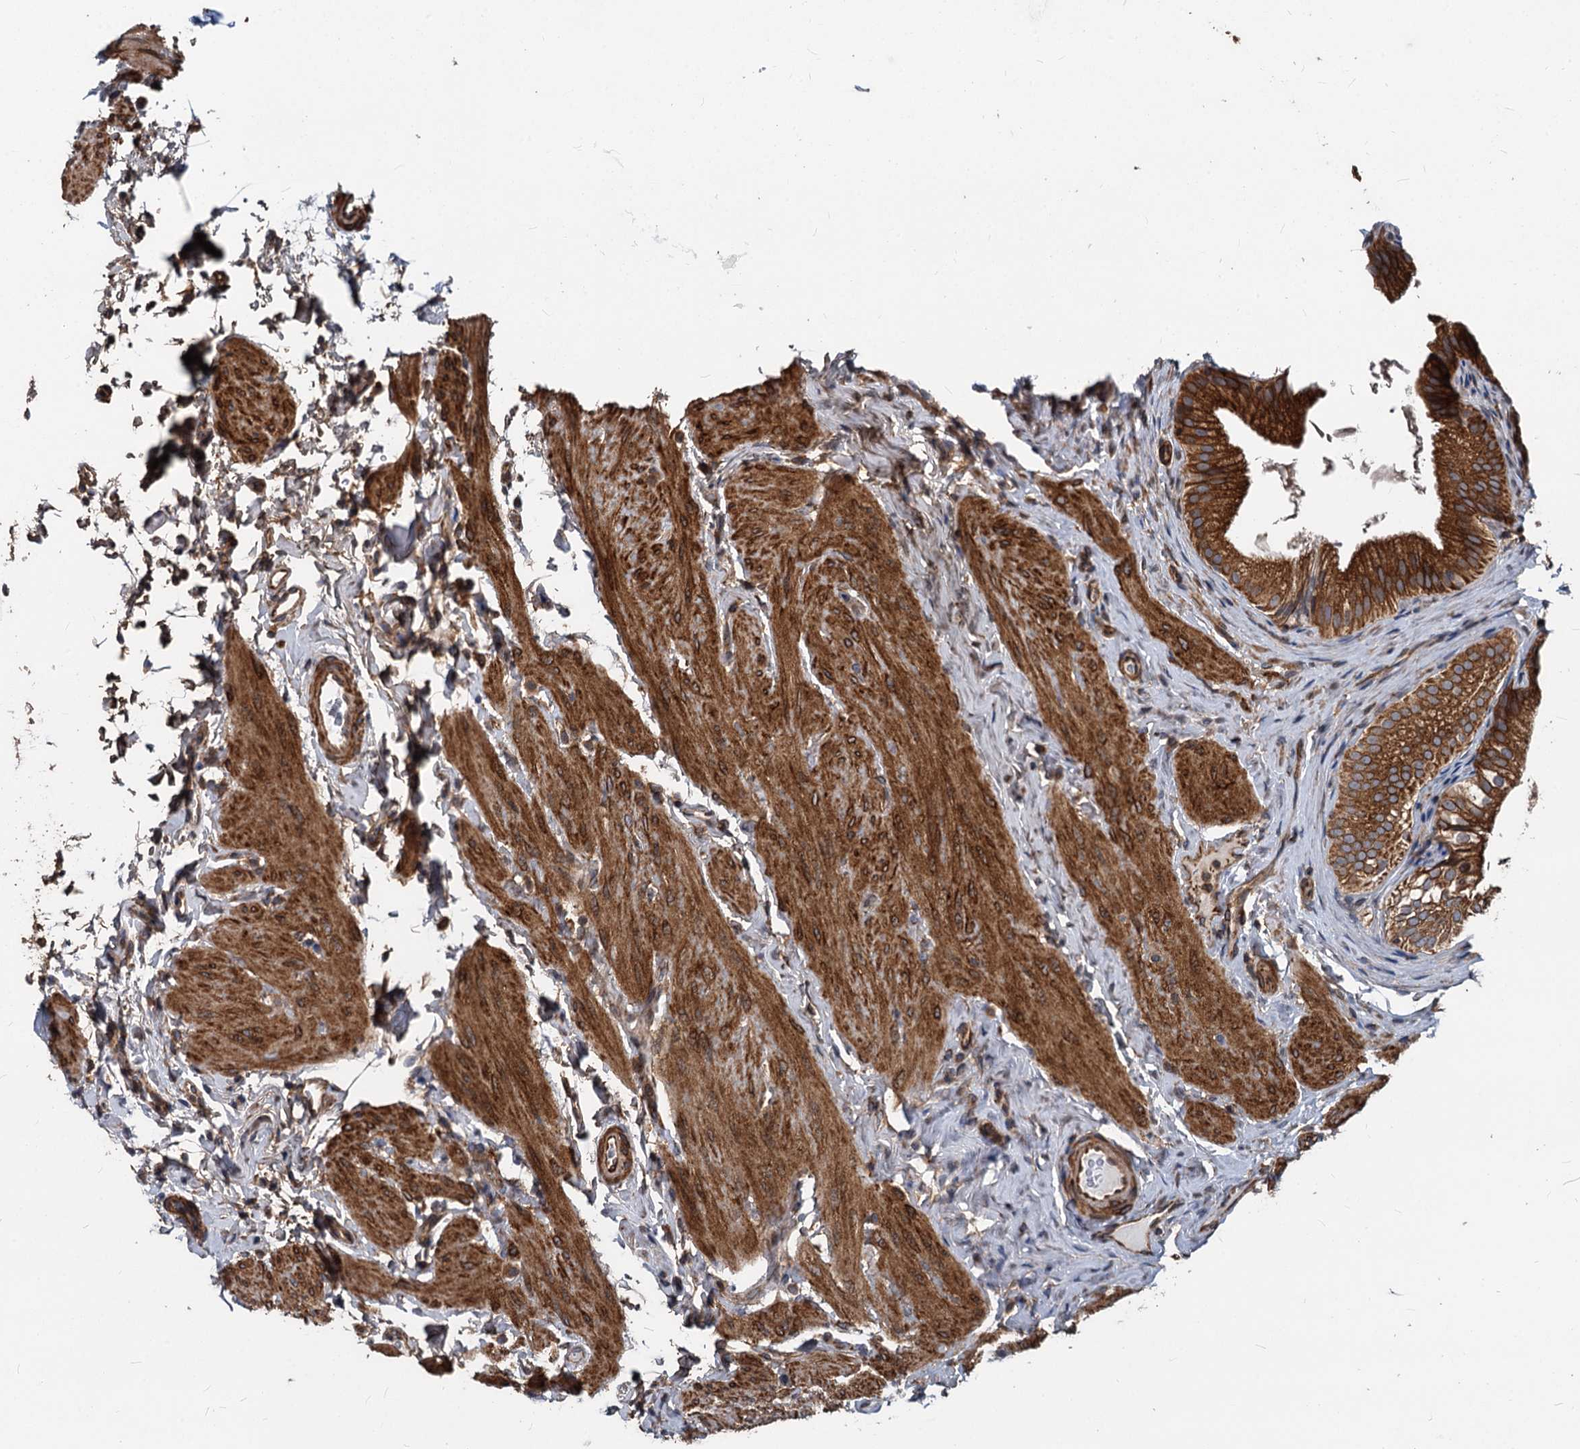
{"staining": {"intensity": "strong", "quantity": ">75%", "location": "cytoplasmic/membranous"}, "tissue": "gallbladder", "cell_type": "Glandular cells", "image_type": "normal", "snomed": [{"axis": "morphology", "description": "Normal tissue, NOS"}, {"axis": "topography", "description": "Gallbladder"}], "caption": "Protein positivity by IHC shows strong cytoplasmic/membranous positivity in about >75% of glandular cells in unremarkable gallbladder.", "gene": "STIM1", "patient": {"sex": "female", "age": 30}}